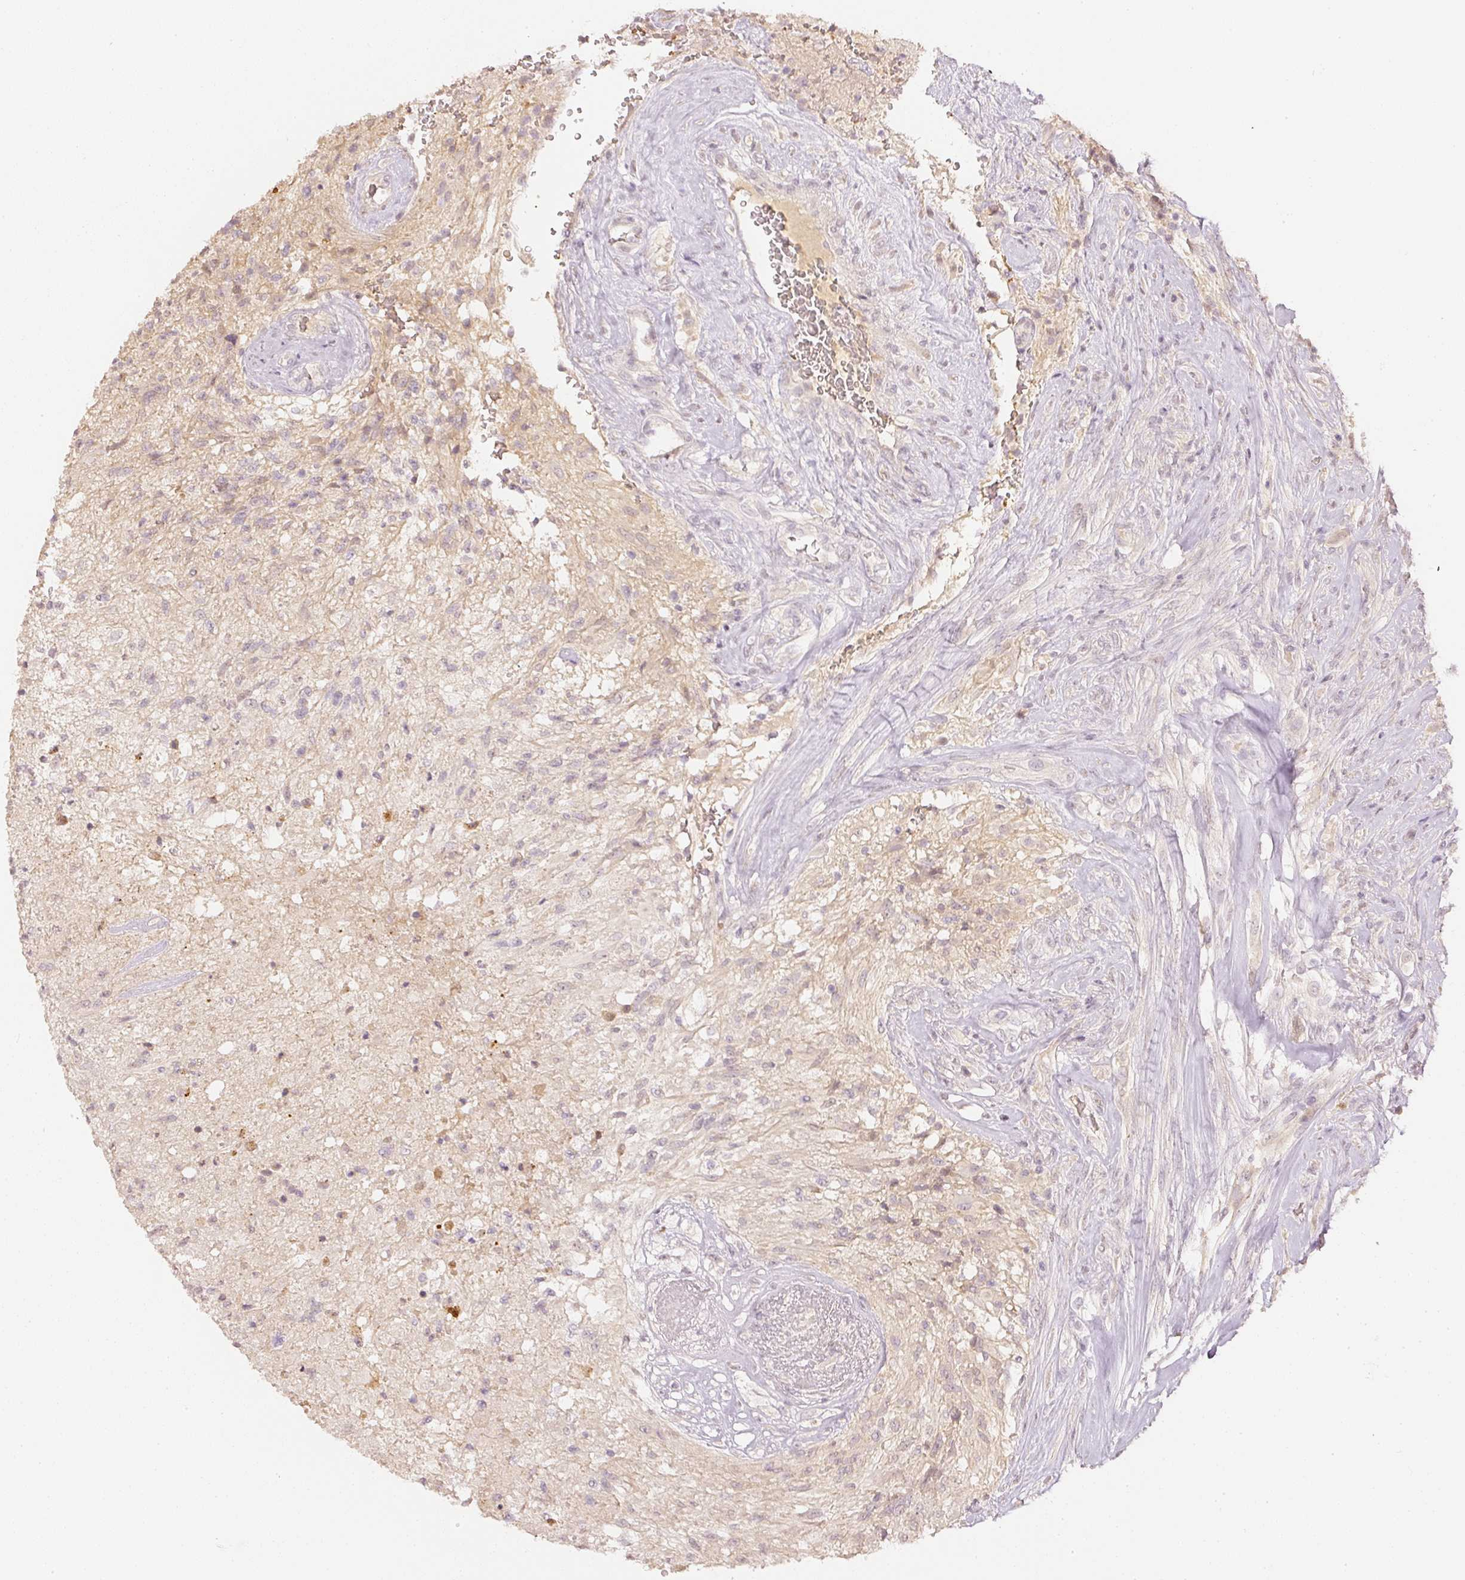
{"staining": {"intensity": "negative", "quantity": "none", "location": "none"}, "tissue": "glioma", "cell_type": "Tumor cells", "image_type": "cancer", "snomed": [{"axis": "morphology", "description": "Glioma, malignant, High grade"}, {"axis": "topography", "description": "Brain"}], "caption": "This is a photomicrograph of immunohistochemistry (IHC) staining of malignant glioma (high-grade), which shows no expression in tumor cells.", "gene": "GZMA", "patient": {"sex": "male", "age": 56}}